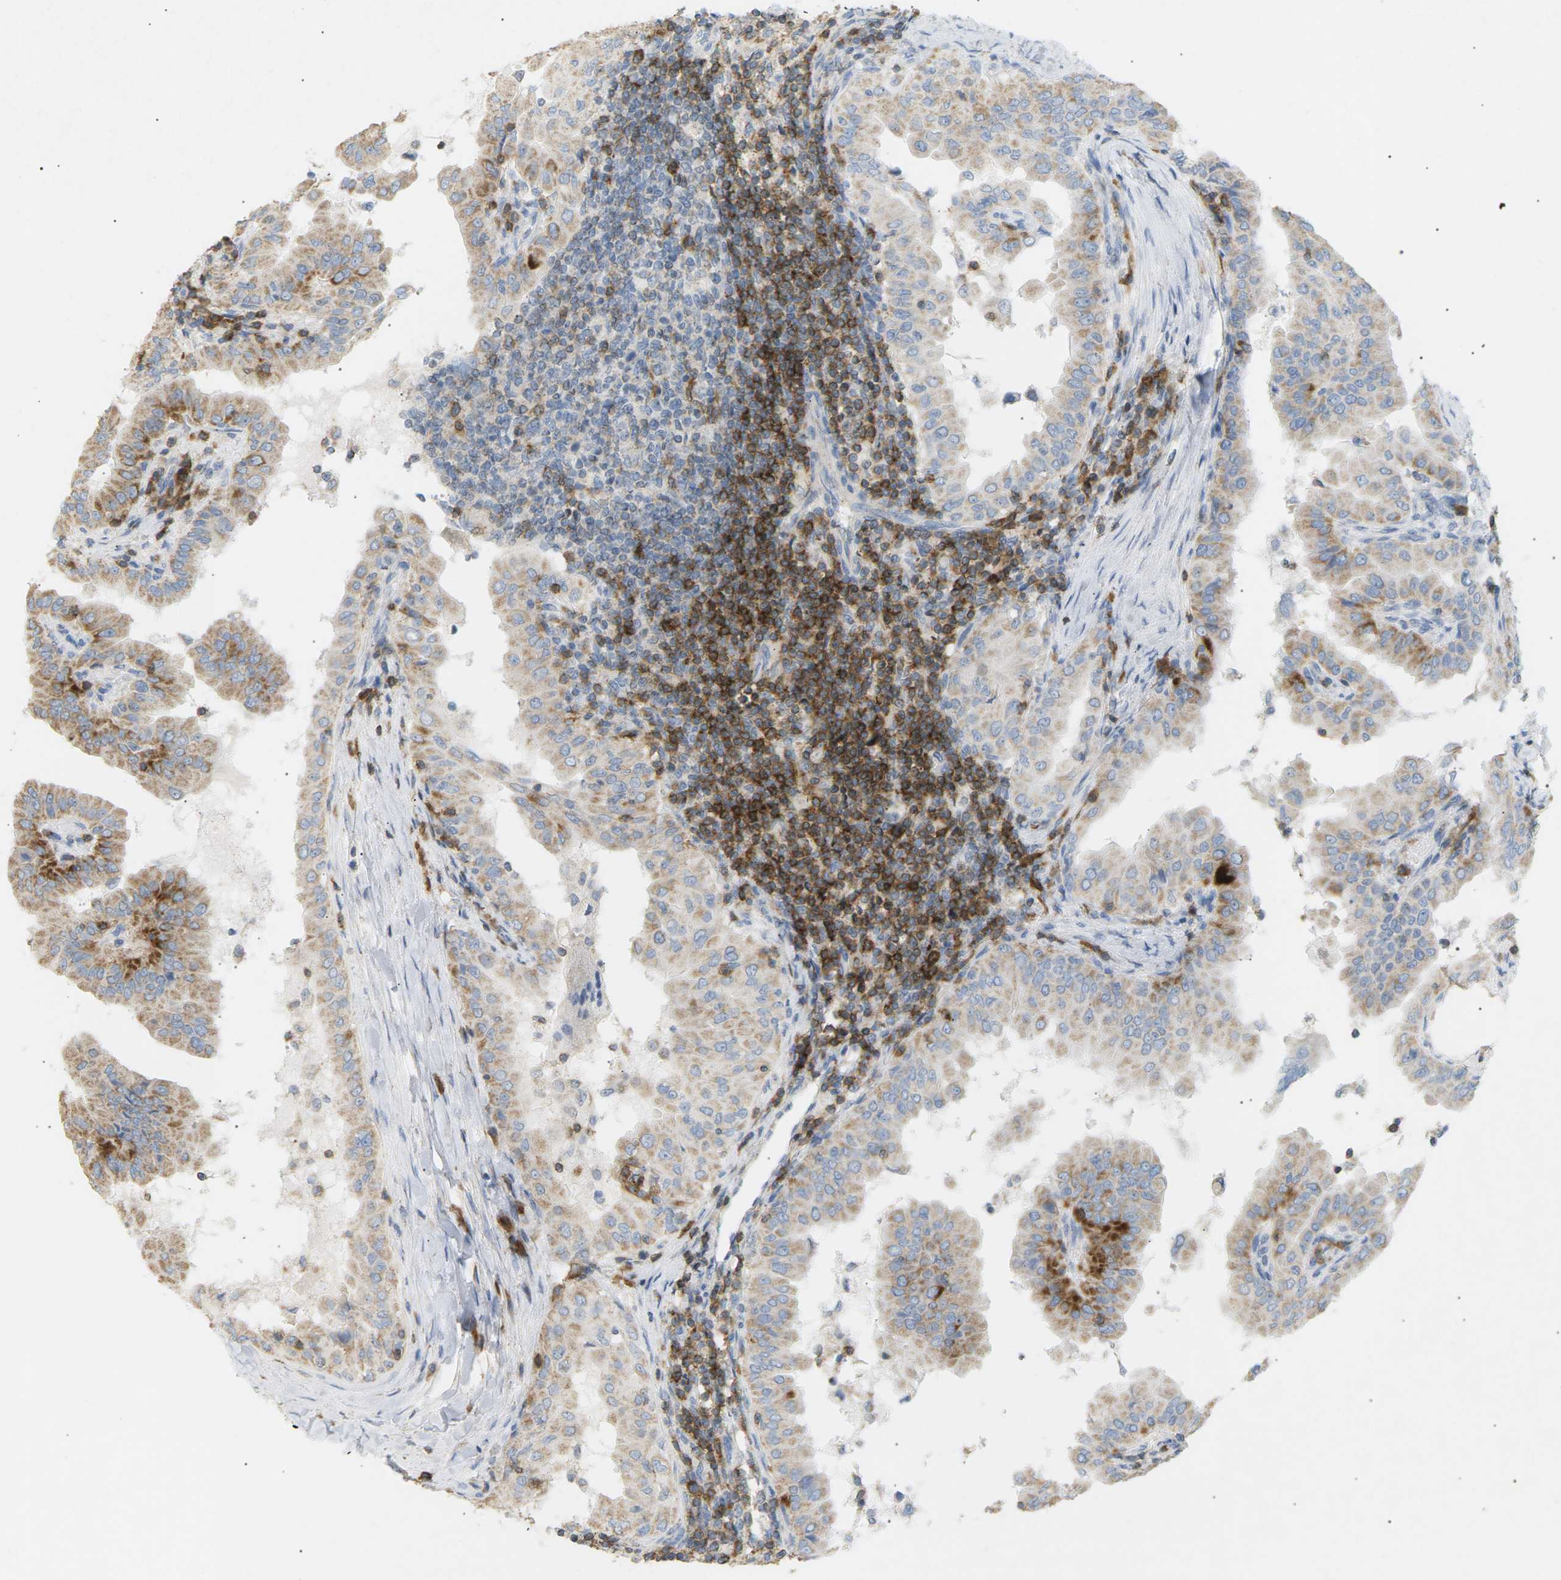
{"staining": {"intensity": "moderate", "quantity": "25%-75%", "location": "cytoplasmic/membranous"}, "tissue": "thyroid cancer", "cell_type": "Tumor cells", "image_type": "cancer", "snomed": [{"axis": "morphology", "description": "Papillary adenocarcinoma, NOS"}, {"axis": "topography", "description": "Thyroid gland"}], "caption": "Protein positivity by IHC reveals moderate cytoplasmic/membranous positivity in about 25%-75% of tumor cells in thyroid cancer. (brown staining indicates protein expression, while blue staining denotes nuclei).", "gene": "LIME1", "patient": {"sex": "male", "age": 33}}